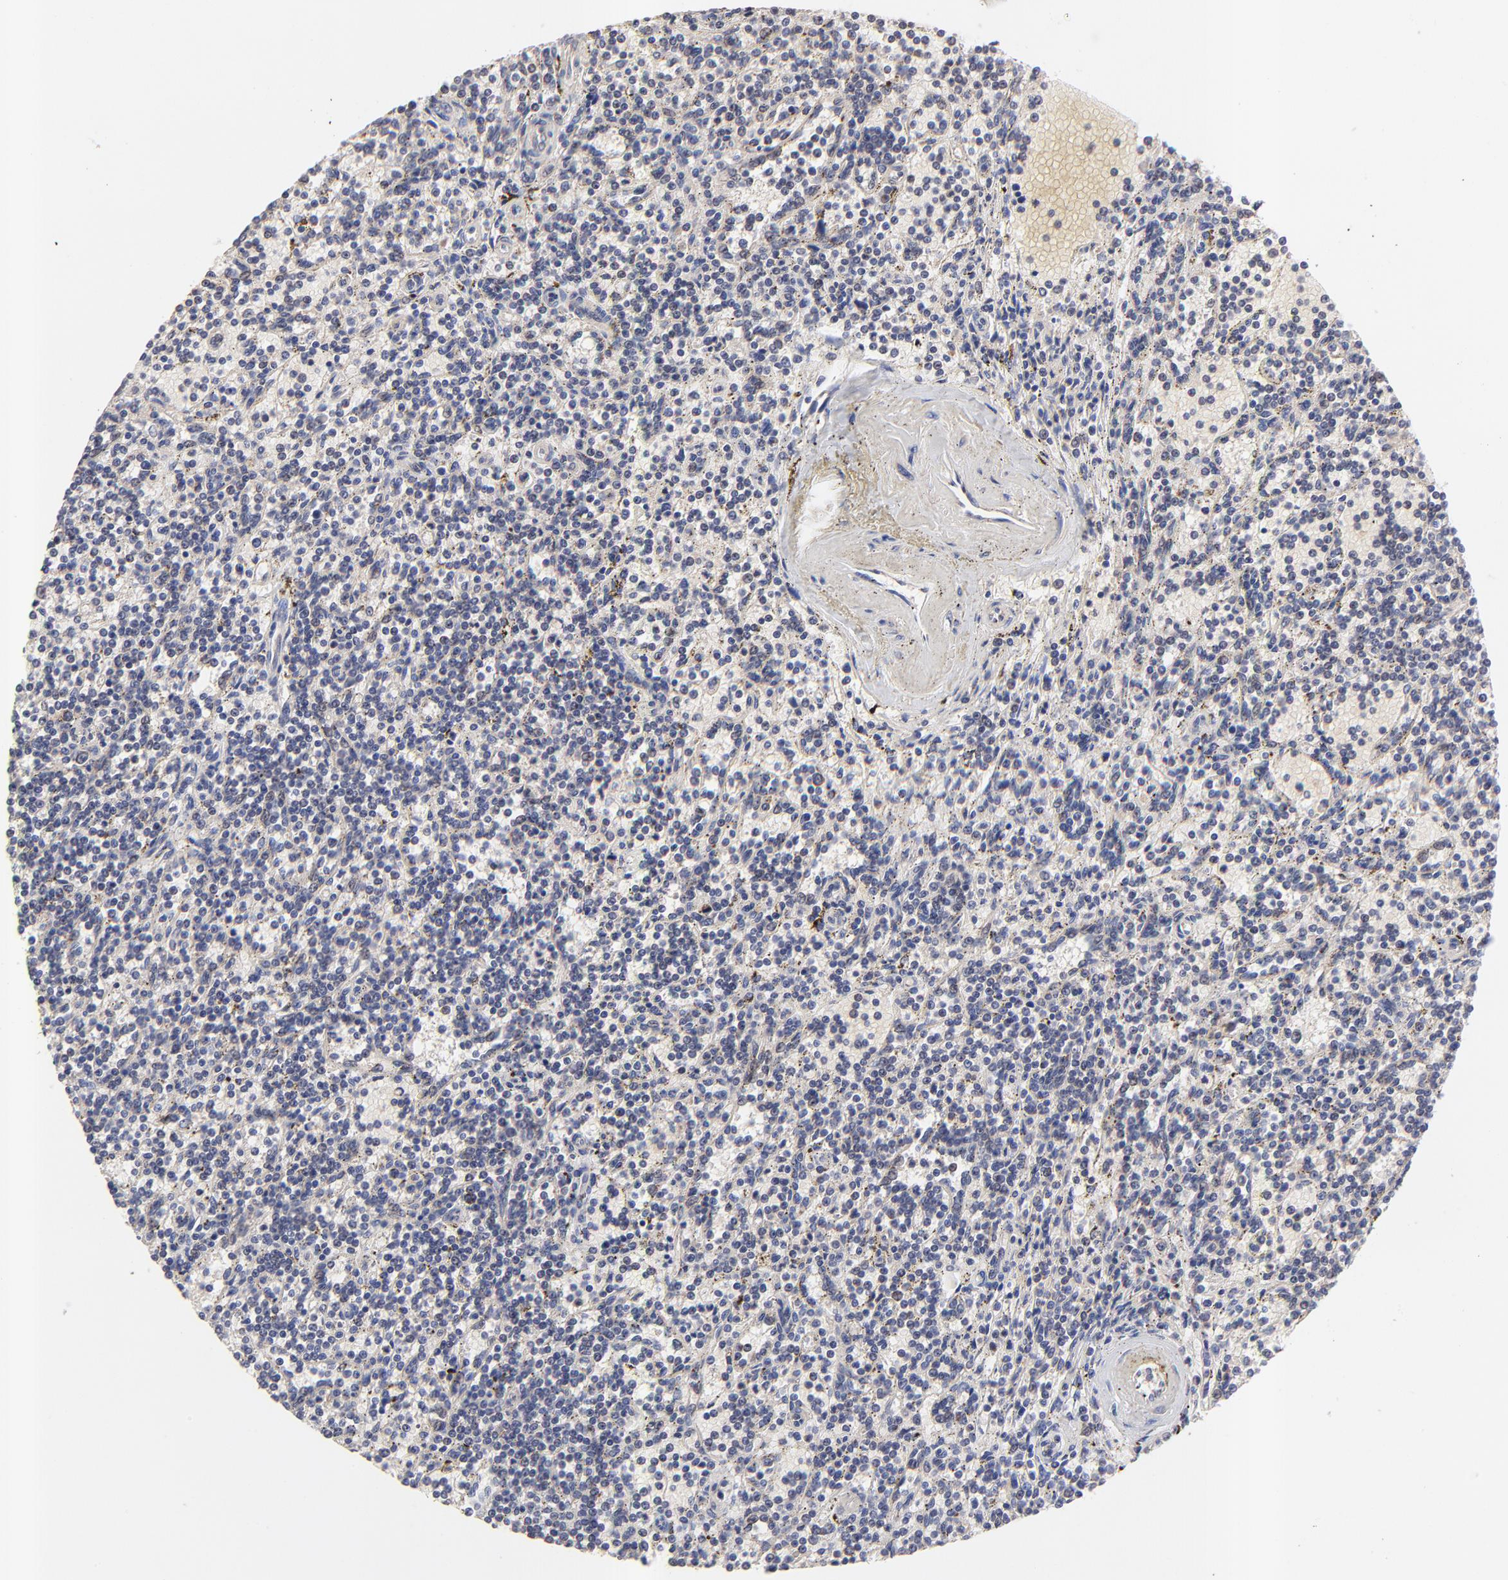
{"staining": {"intensity": "negative", "quantity": "none", "location": "none"}, "tissue": "lymphoma", "cell_type": "Tumor cells", "image_type": "cancer", "snomed": [{"axis": "morphology", "description": "Malignant lymphoma, non-Hodgkin's type, Low grade"}, {"axis": "topography", "description": "Spleen"}], "caption": "Human low-grade malignant lymphoma, non-Hodgkin's type stained for a protein using IHC demonstrates no staining in tumor cells.", "gene": "BAIAP2L2", "patient": {"sex": "male", "age": 73}}